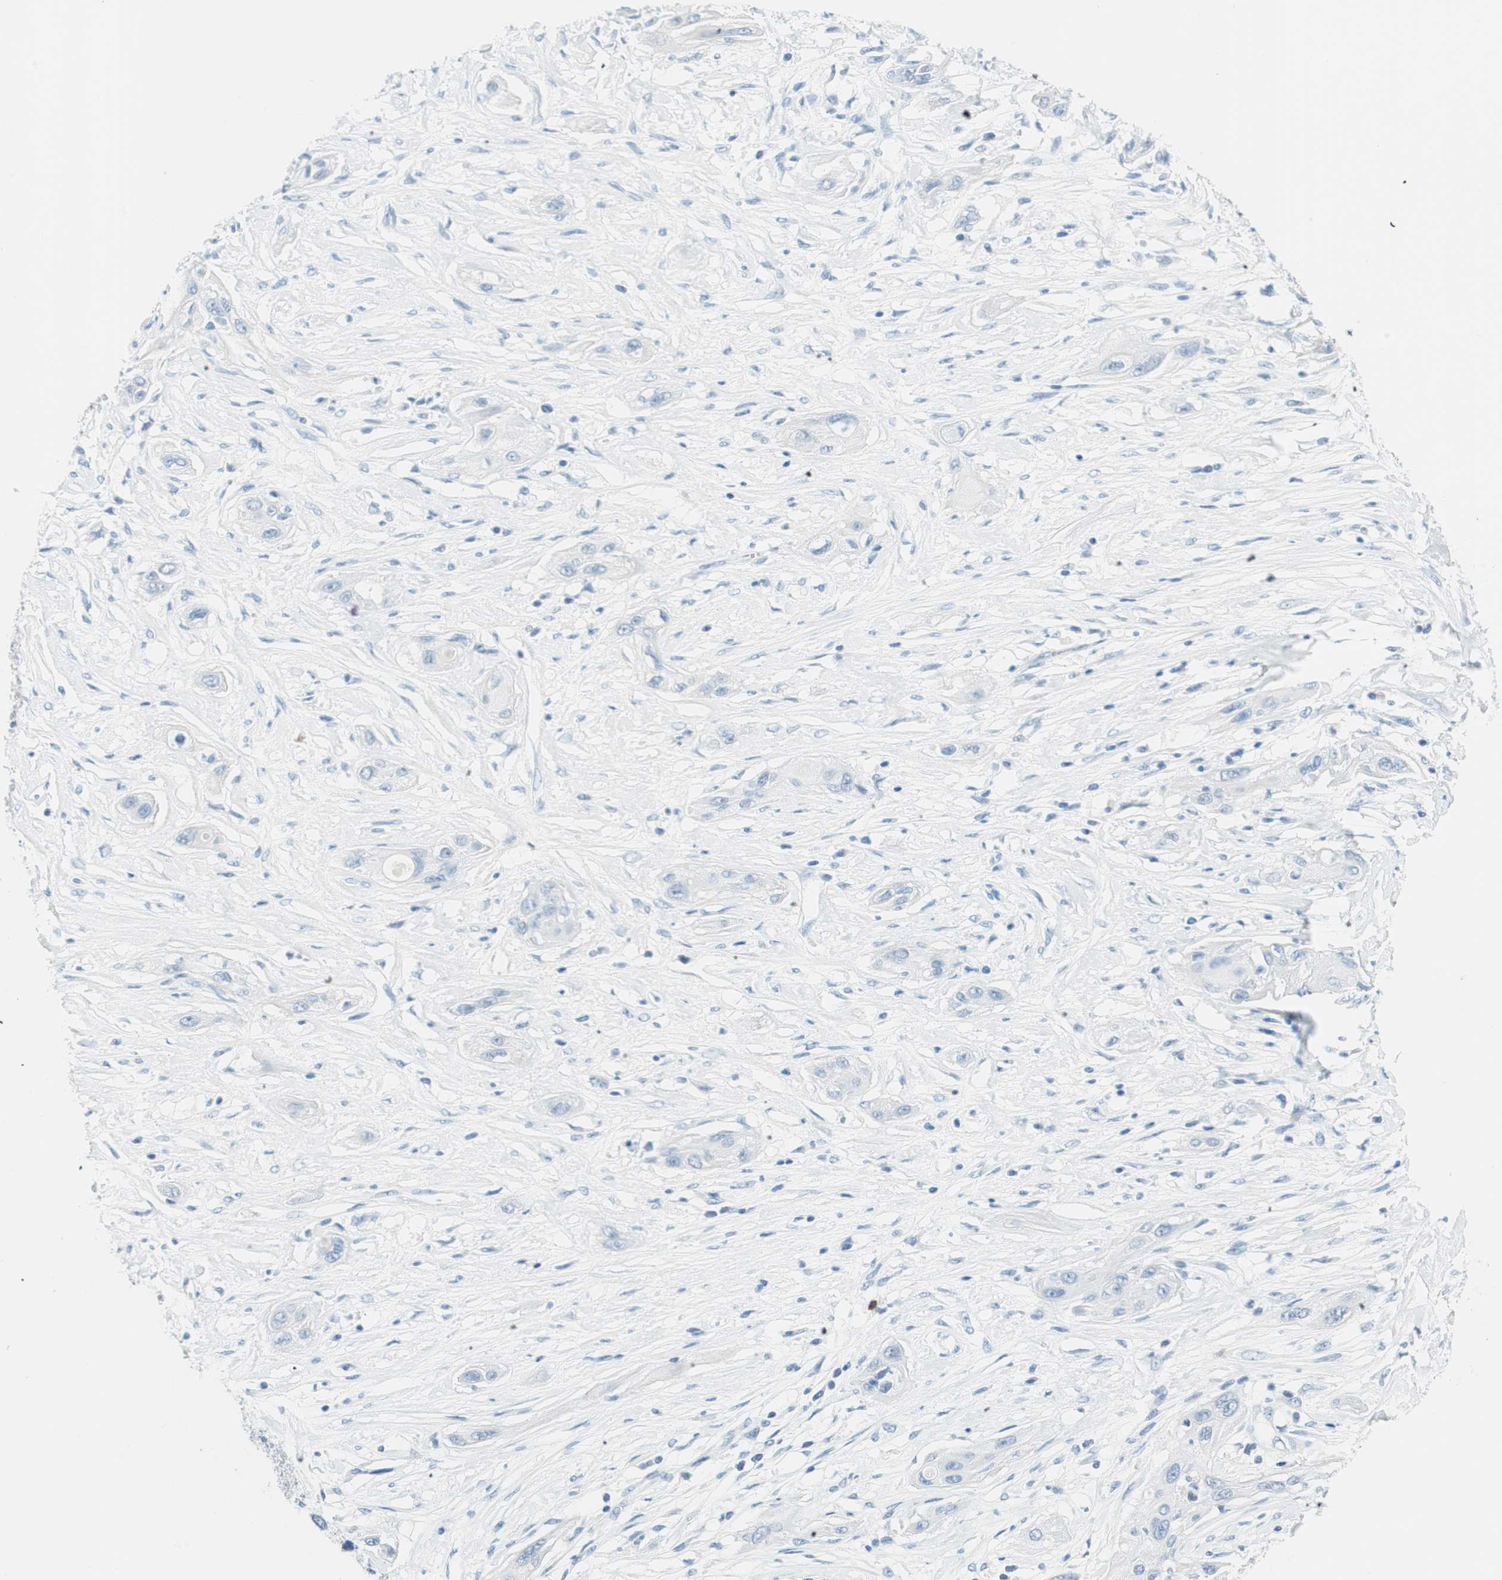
{"staining": {"intensity": "negative", "quantity": "none", "location": "none"}, "tissue": "lung cancer", "cell_type": "Tumor cells", "image_type": "cancer", "snomed": [{"axis": "morphology", "description": "Squamous cell carcinoma, NOS"}, {"axis": "topography", "description": "Lung"}], "caption": "This is an immunohistochemistry histopathology image of human lung squamous cell carcinoma. There is no staining in tumor cells.", "gene": "TNFRSF13C", "patient": {"sex": "female", "age": 47}}